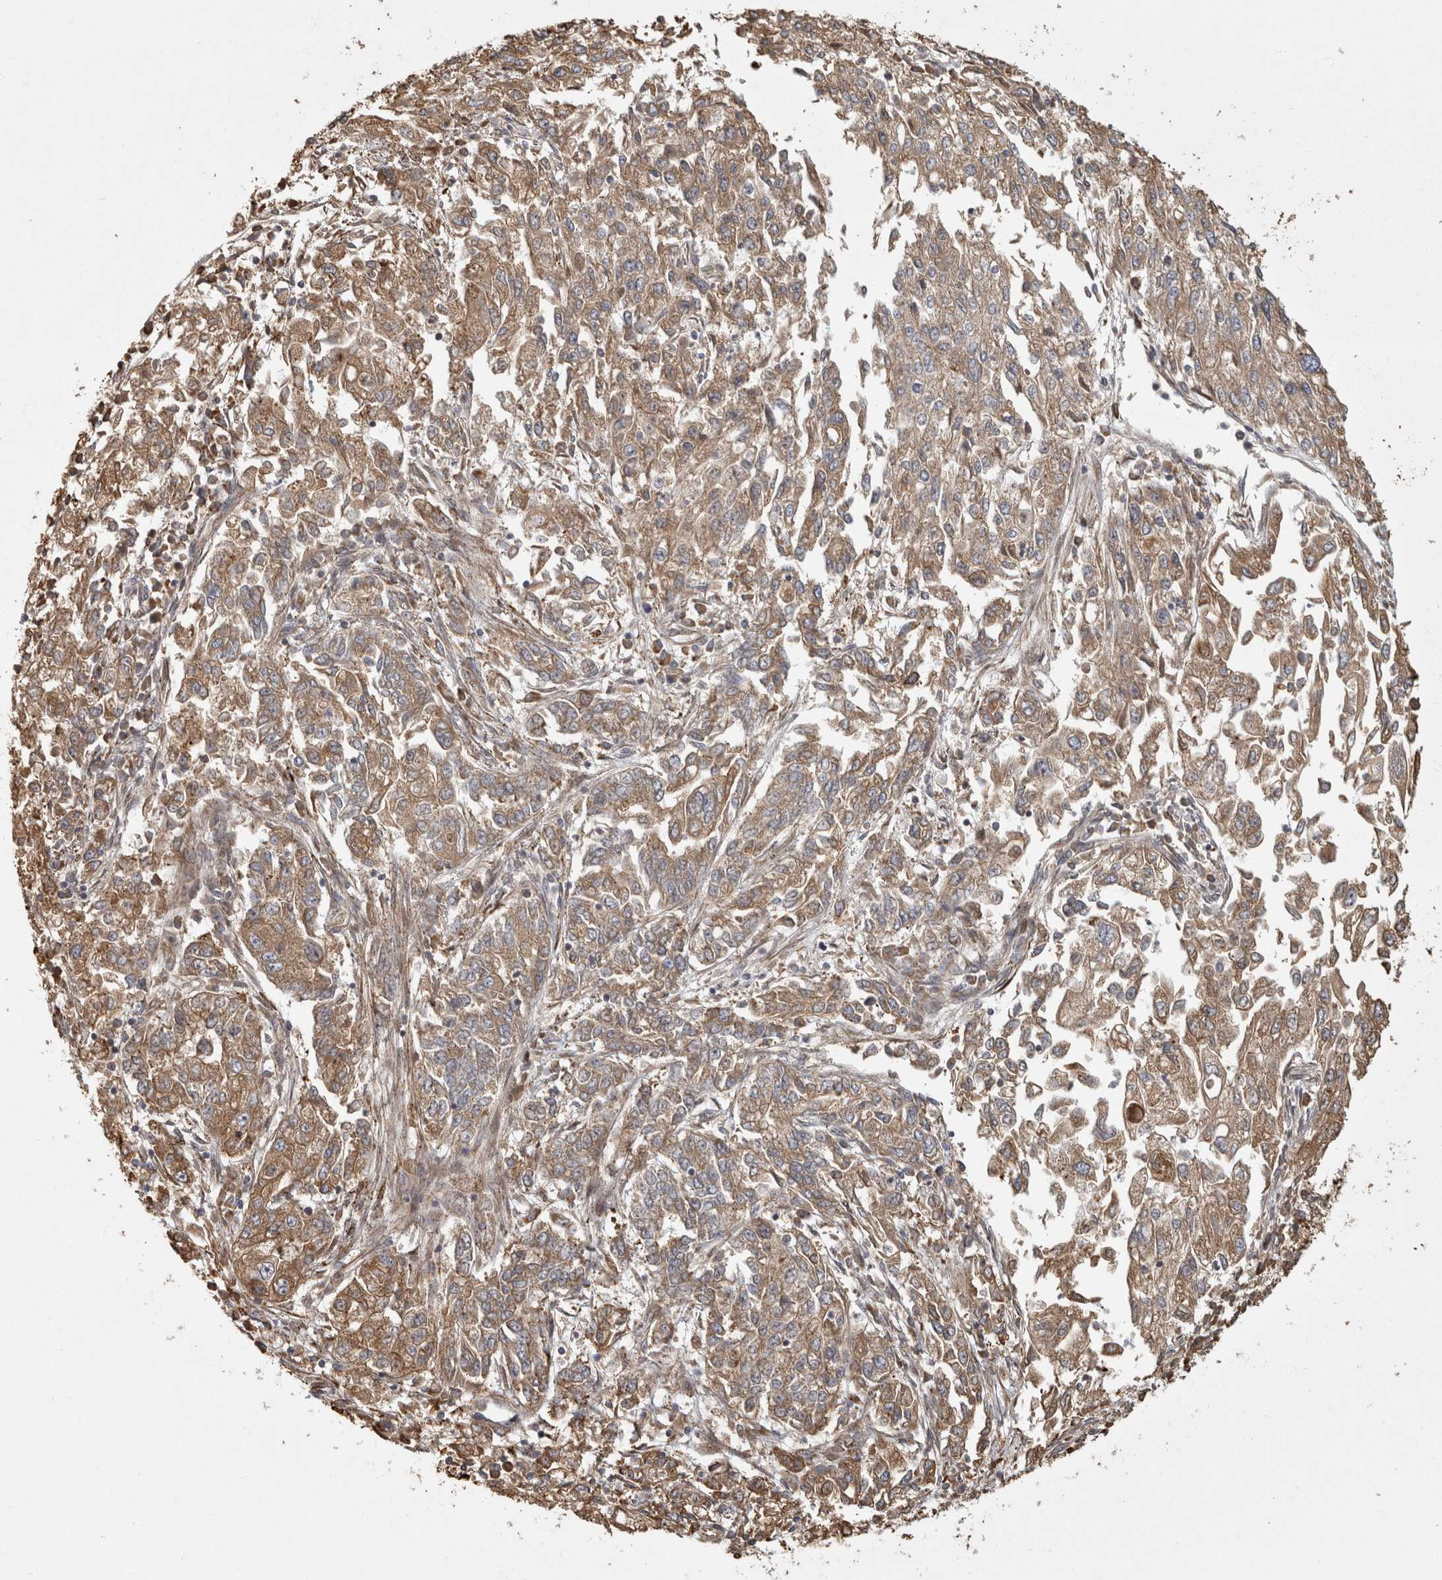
{"staining": {"intensity": "moderate", "quantity": "25%-75%", "location": "cytoplasmic/membranous"}, "tissue": "endometrial cancer", "cell_type": "Tumor cells", "image_type": "cancer", "snomed": [{"axis": "morphology", "description": "Adenocarcinoma, NOS"}, {"axis": "topography", "description": "Endometrium"}], "caption": "Immunohistochemical staining of human adenocarcinoma (endometrial) displays medium levels of moderate cytoplasmic/membranous protein positivity in about 25%-75% of tumor cells. Nuclei are stained in blue.", "gene": "CAMSAP2", "patient": {"sex": "female", "age": 49}}